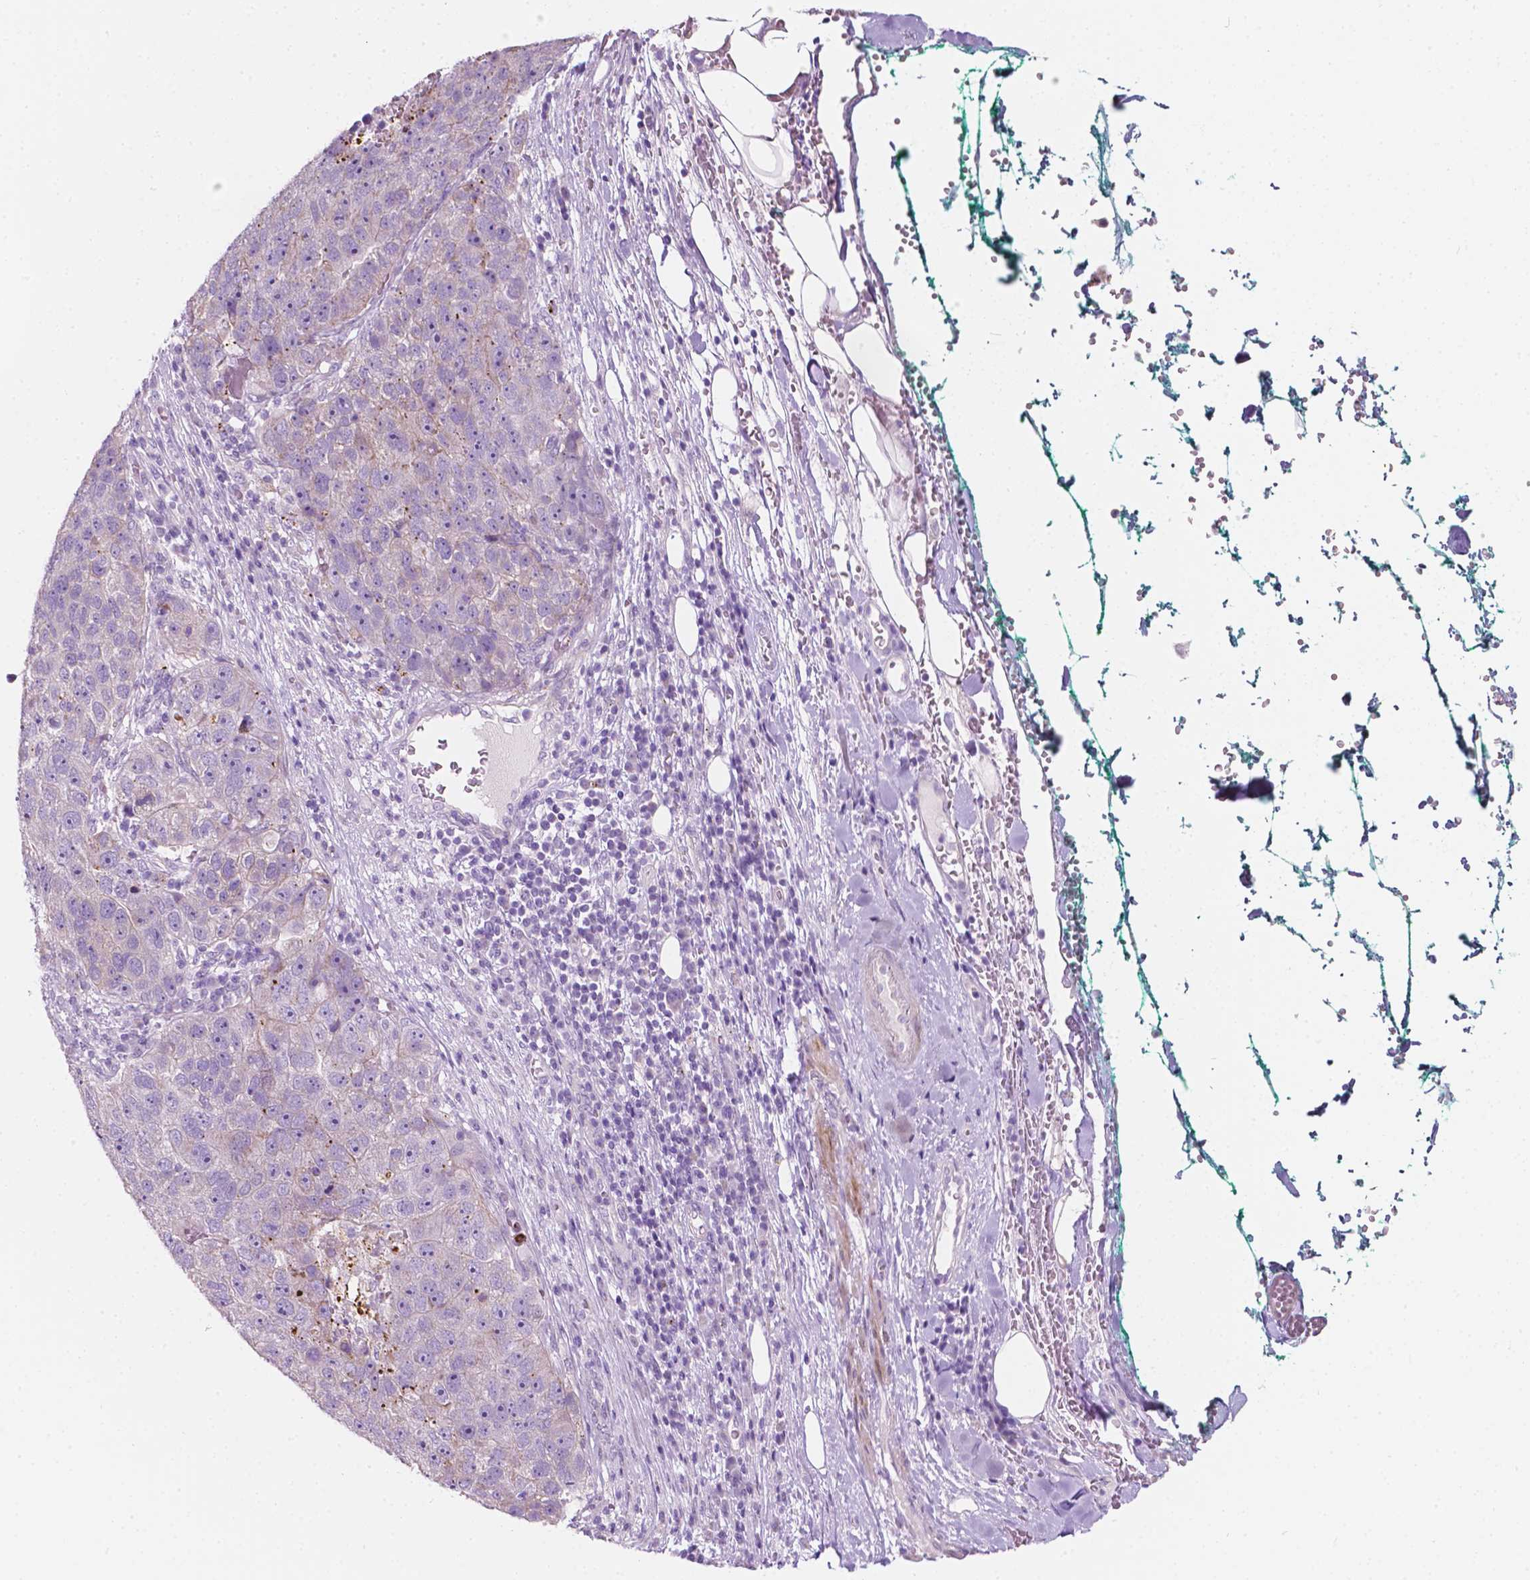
{"staining": {"intensity": "negative", "quantity": "none", "location": "none"}, "tissue": "pancreatic cancer", "cell_type": "Tumor cells", "image_type": "cancer", "snomed": [{"axis": "morphology", "description": "Adenocarcinoma, NOS"}, {"axis": "topography", "description": "Pancreas"}], "caption": "Human pancreatic cancer stained for a protein using IHC demonstrates no expression in tumor cells.", "gene": "NOS1AP", "patient": {"sex": "female", "age": 61}}